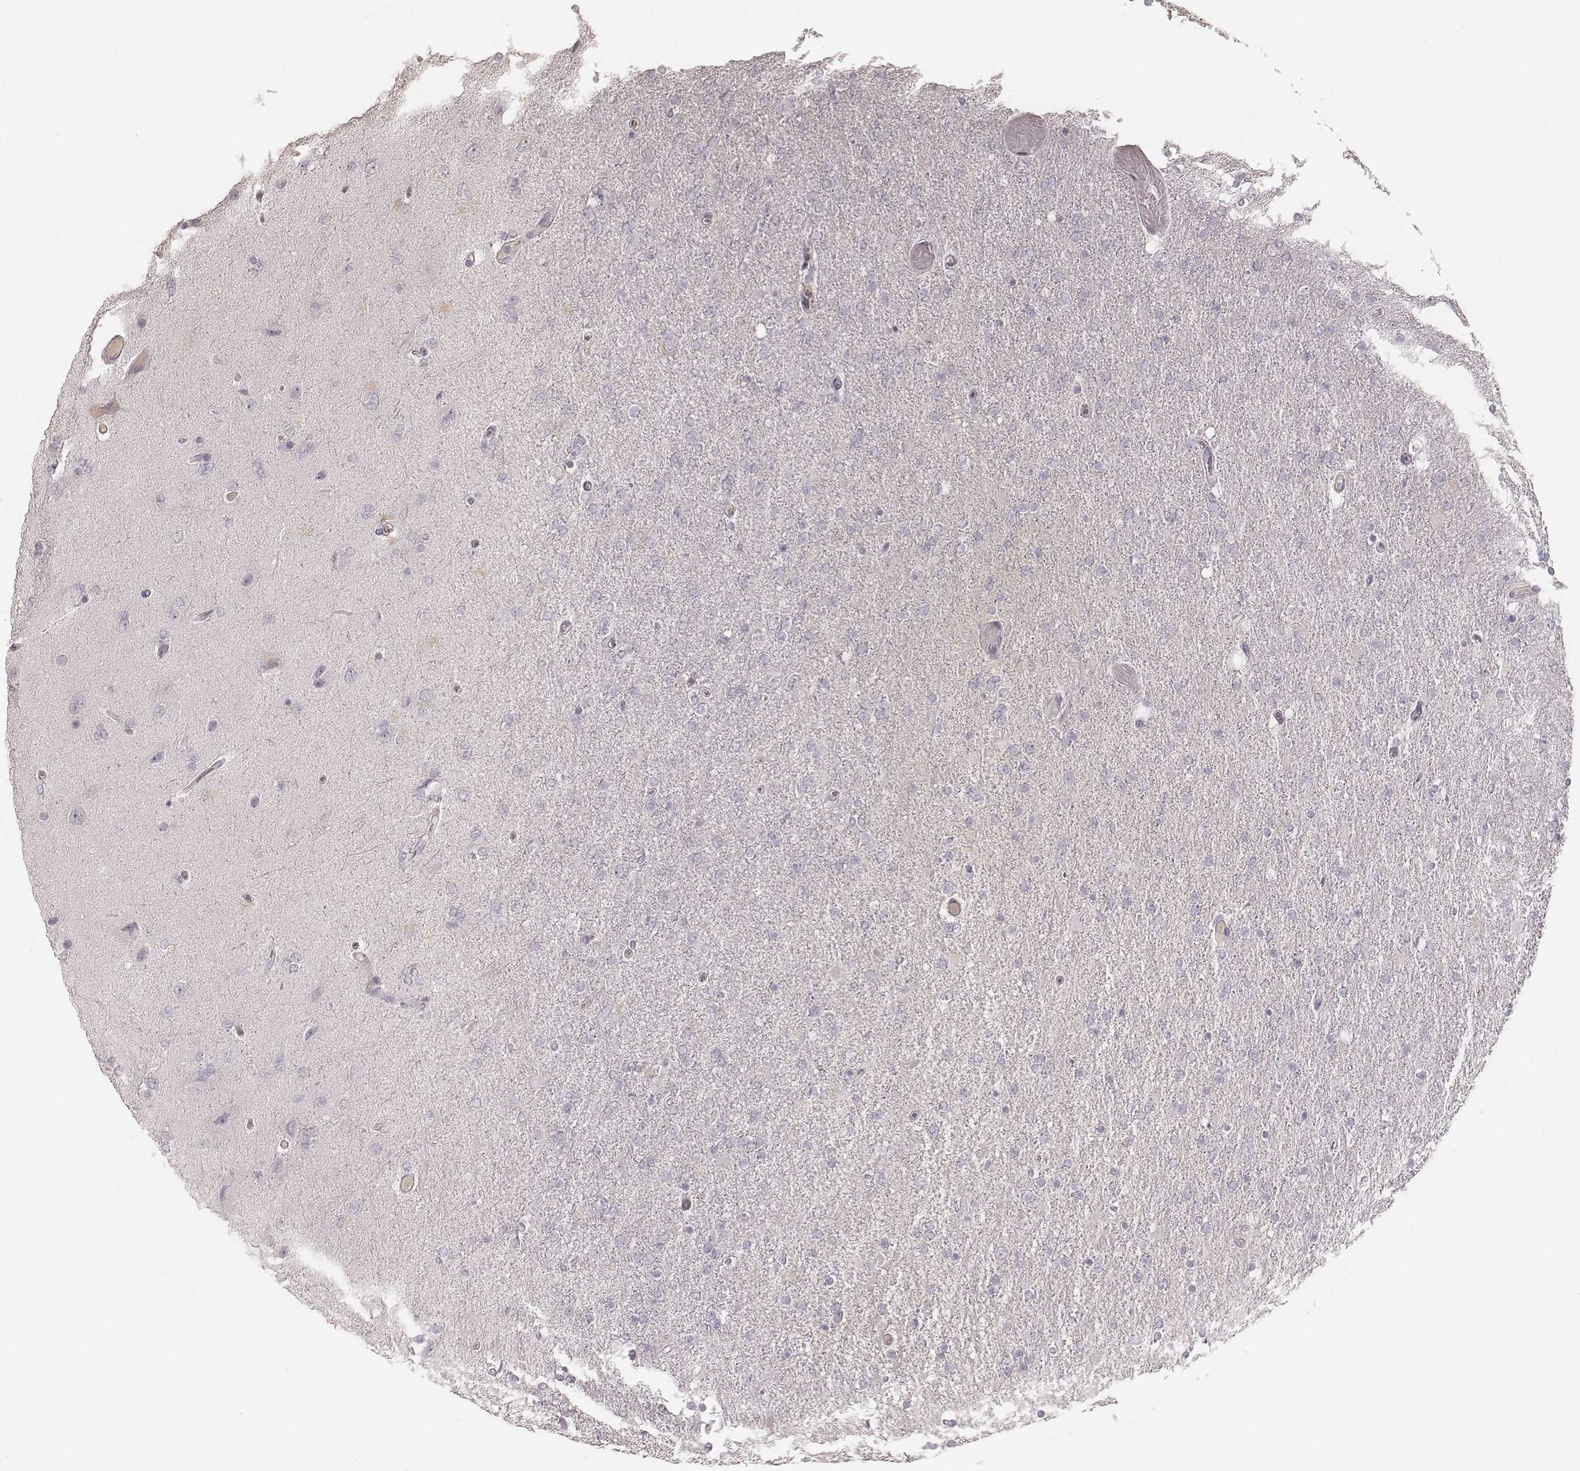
{"staining": {"intensity": "negative", "quantity": "none", "location": "none"}, "tissue": "glioma", "cell_type": "Tumor cells", "image_type": "cancer", "snomed": [{"axis": "morphology", "description": "Glioma, malignant, High grade"}, {"axis": "topography", "description": "Cerebral cortex"}], "caption": "IHC micrograph of neoplastic tissue: high-grade glioma (malignant) stained with DAB reveals no significant protein positivity in tumor cells.", "gene": "SMIM24", "patient": {"sex": "male", "age": 70}}